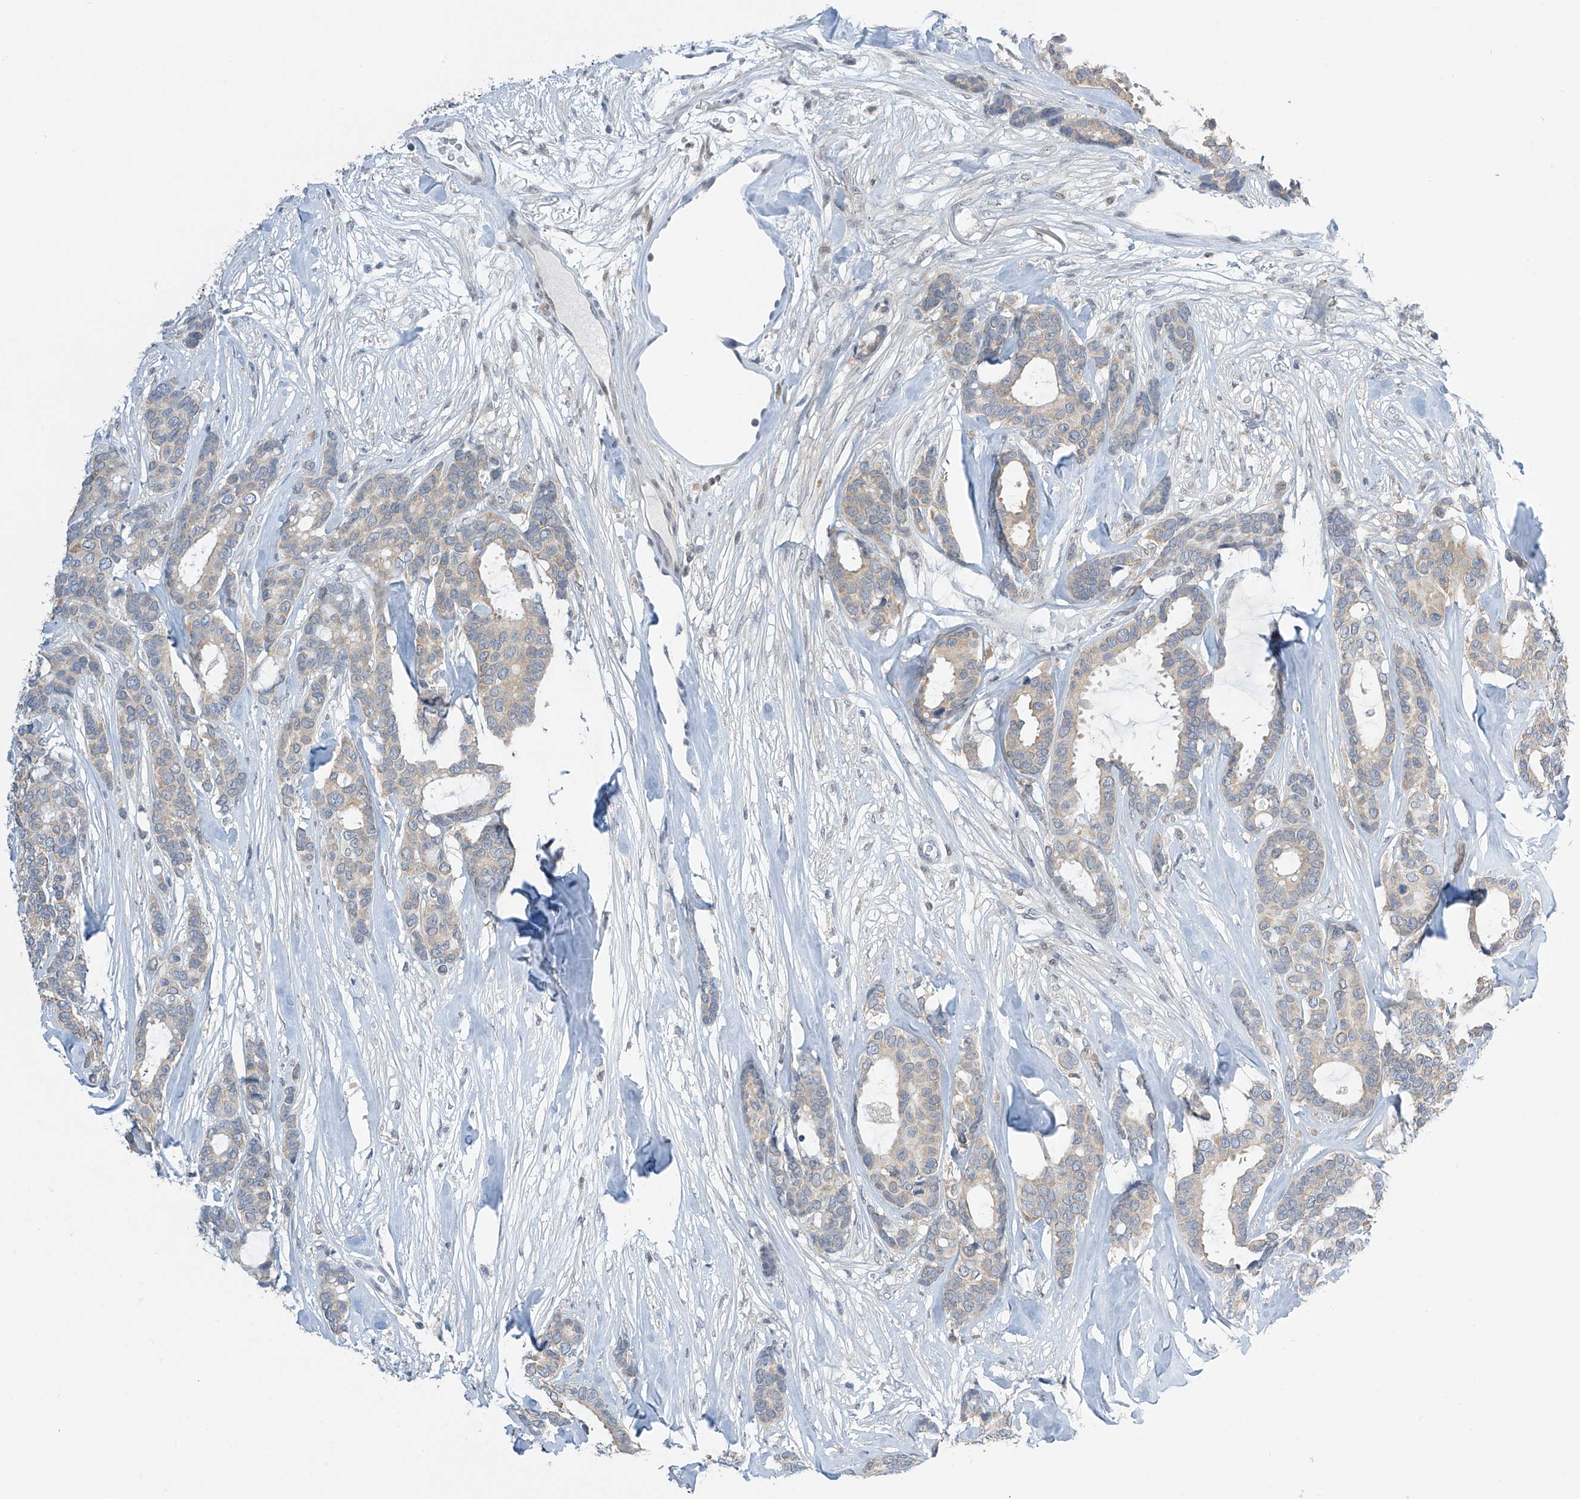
{"staining": {"intensity": "weak", "quantity": "25%-75%", "location": "cytoplasmic/membranous"}, "tissue": "breast cancer", "cell_type": "Tumor cells", "image_type": "cancer", "snomed": [{"axis": "morphology", "description": "Duct carcinoma"}, {"axis": "topography", "description": "Breast"}], "caption": "Breast cancer (invasive ductal carcinoma) stained with a brown dye exhibits weak cytoplasmic/membranous positive expression in about 25%-75% of tumor cells.", "gene": "APLF", "patient": {"sex": "female", "age": 87}}